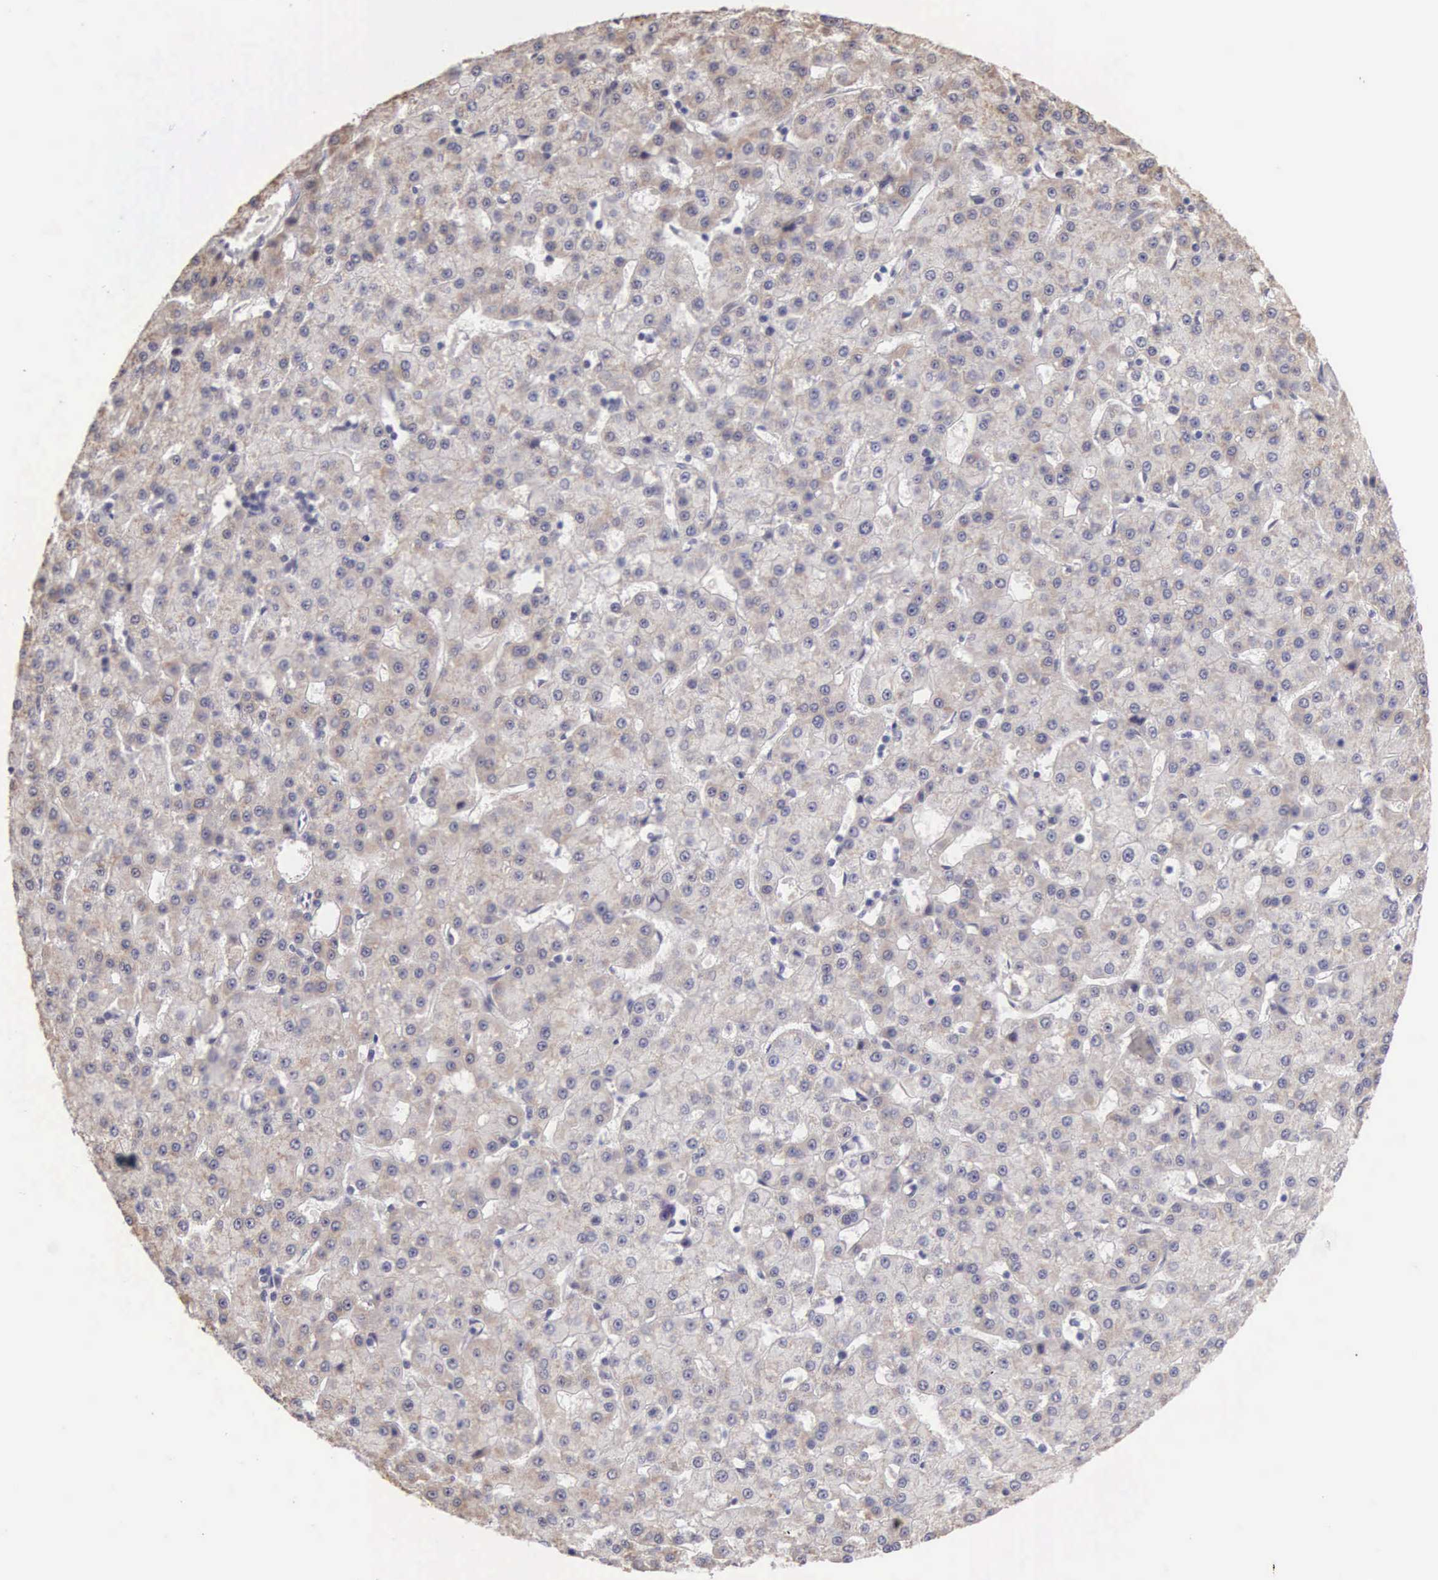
{"staining": {"intensity": "weak", "quantity": "25%-75%", "location": "cytoplasmic/membranous"}, "tissue": "liver cancer", "cell_type": "Tumor cells", "image_type": "cancer", "snomed": [{"axis": "morphology", "description": "Carcinoma, Hepatocellular, NOS"}, {"axis": "topography", "description": "Liver"}], "caption": "The histopathology image exhibits a brown stain indicating the presence of a protein in the cytoplasmic/membranous of tumor cells in liver hepatocellular carcinoma. The protein is stained brown, and the nuclei are stained in blue (DAB (3,3'-diaminobenzidine) IHC with brightfield microscopy, high magnification).", "gene": "HMGXB4", "patient": {"sex": "male", "age": 47}}